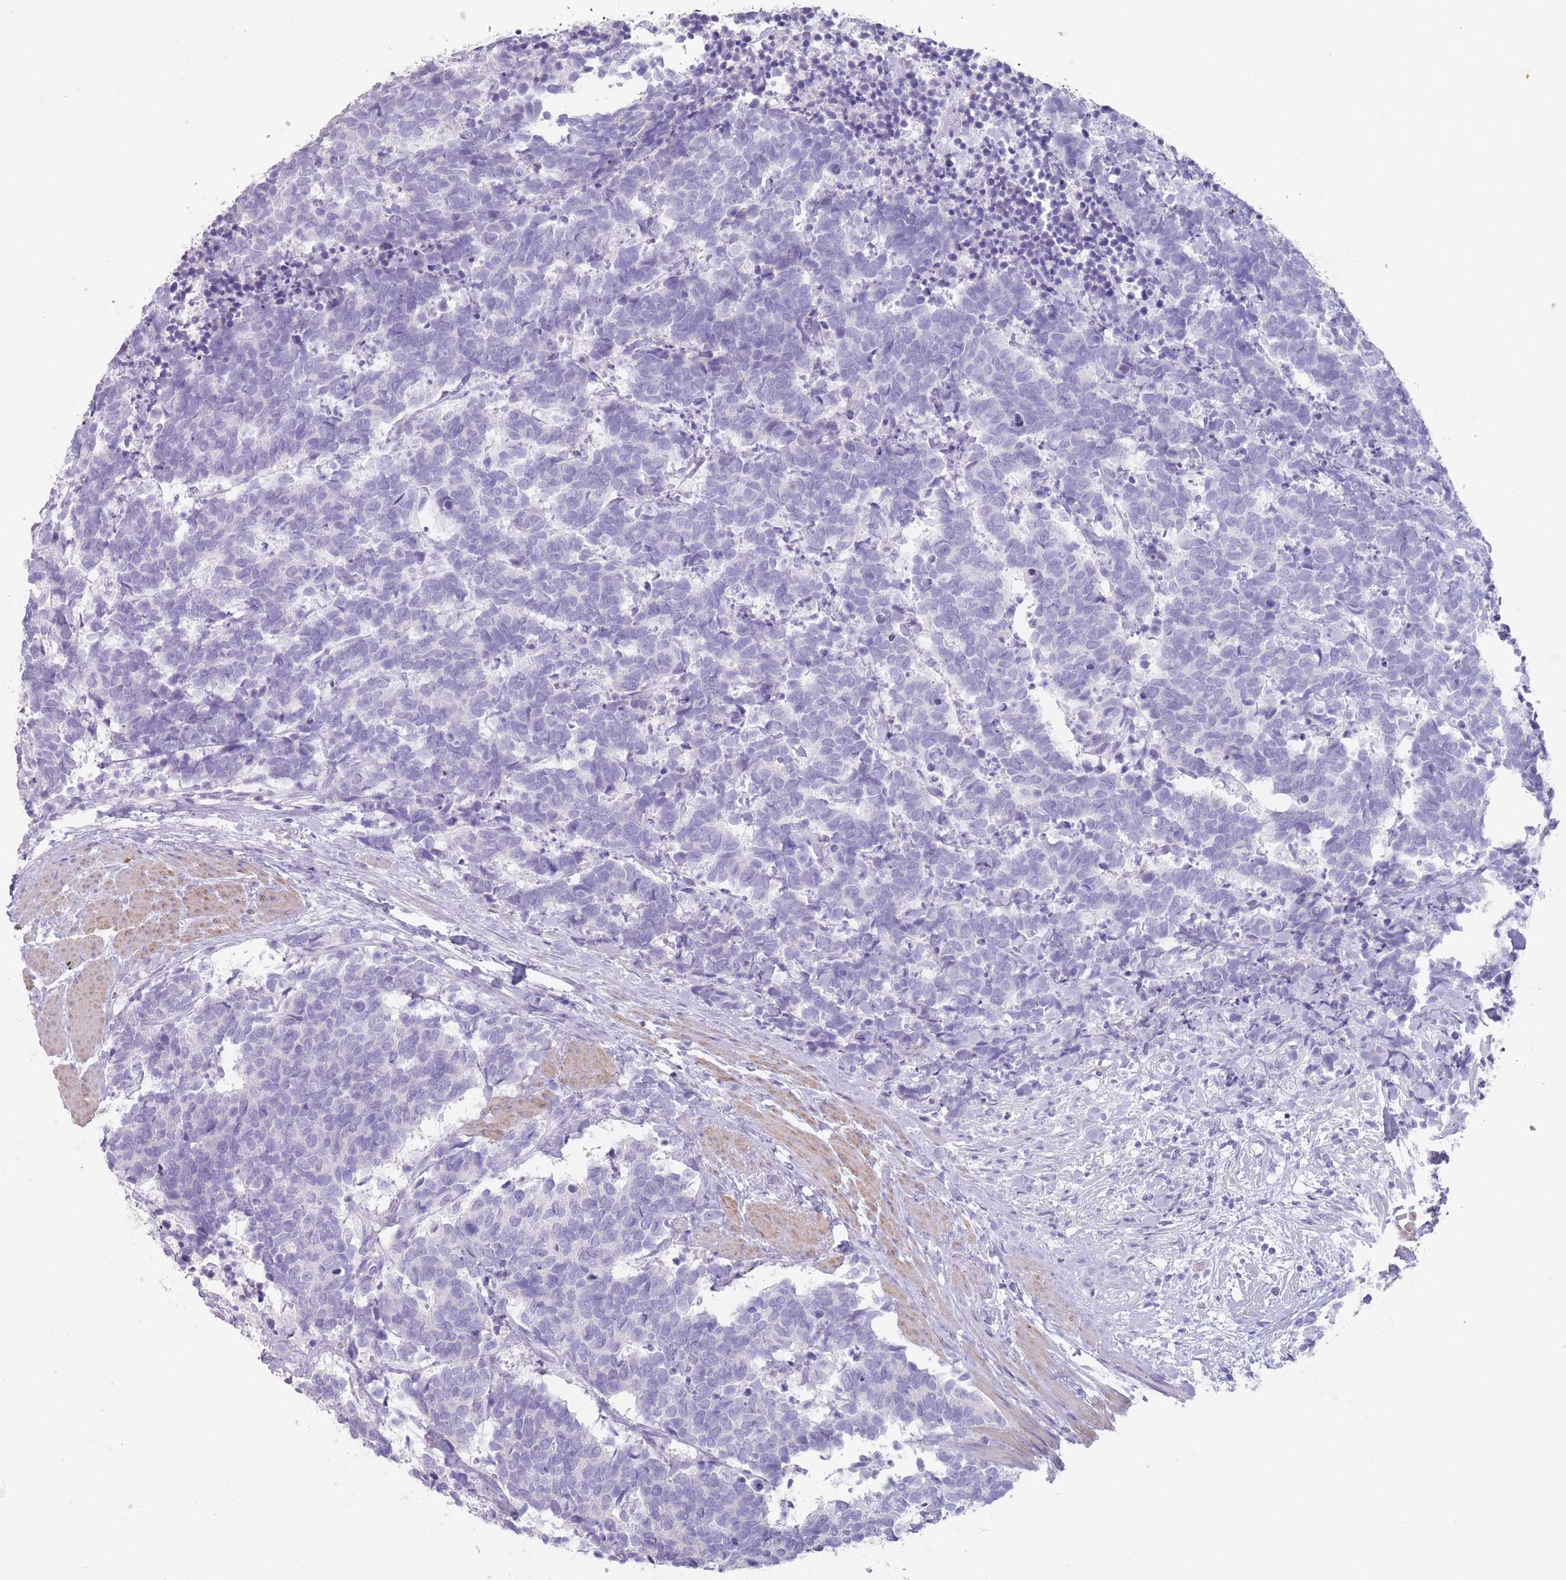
{"staining": {"intensity": "negative", "quantity": "none", "location": "none"}, "tissue": "carcinoid", "cell_type": "Tumor cells", "image_type": "cancer", "snomed": [{"axis": "morphology", "description": "Carcinoma, NOS"}, {"axis": "morphology", "description": "Carcinoid, malignant, NOS"}, {"axis": "topography", "description": "Prostate"}], "caption": "Micrograph shows no significant protein positivity in tumor cells of carcinoid.", "gene": "RHBG", "patient": {"sex": "male", "age": 57}}